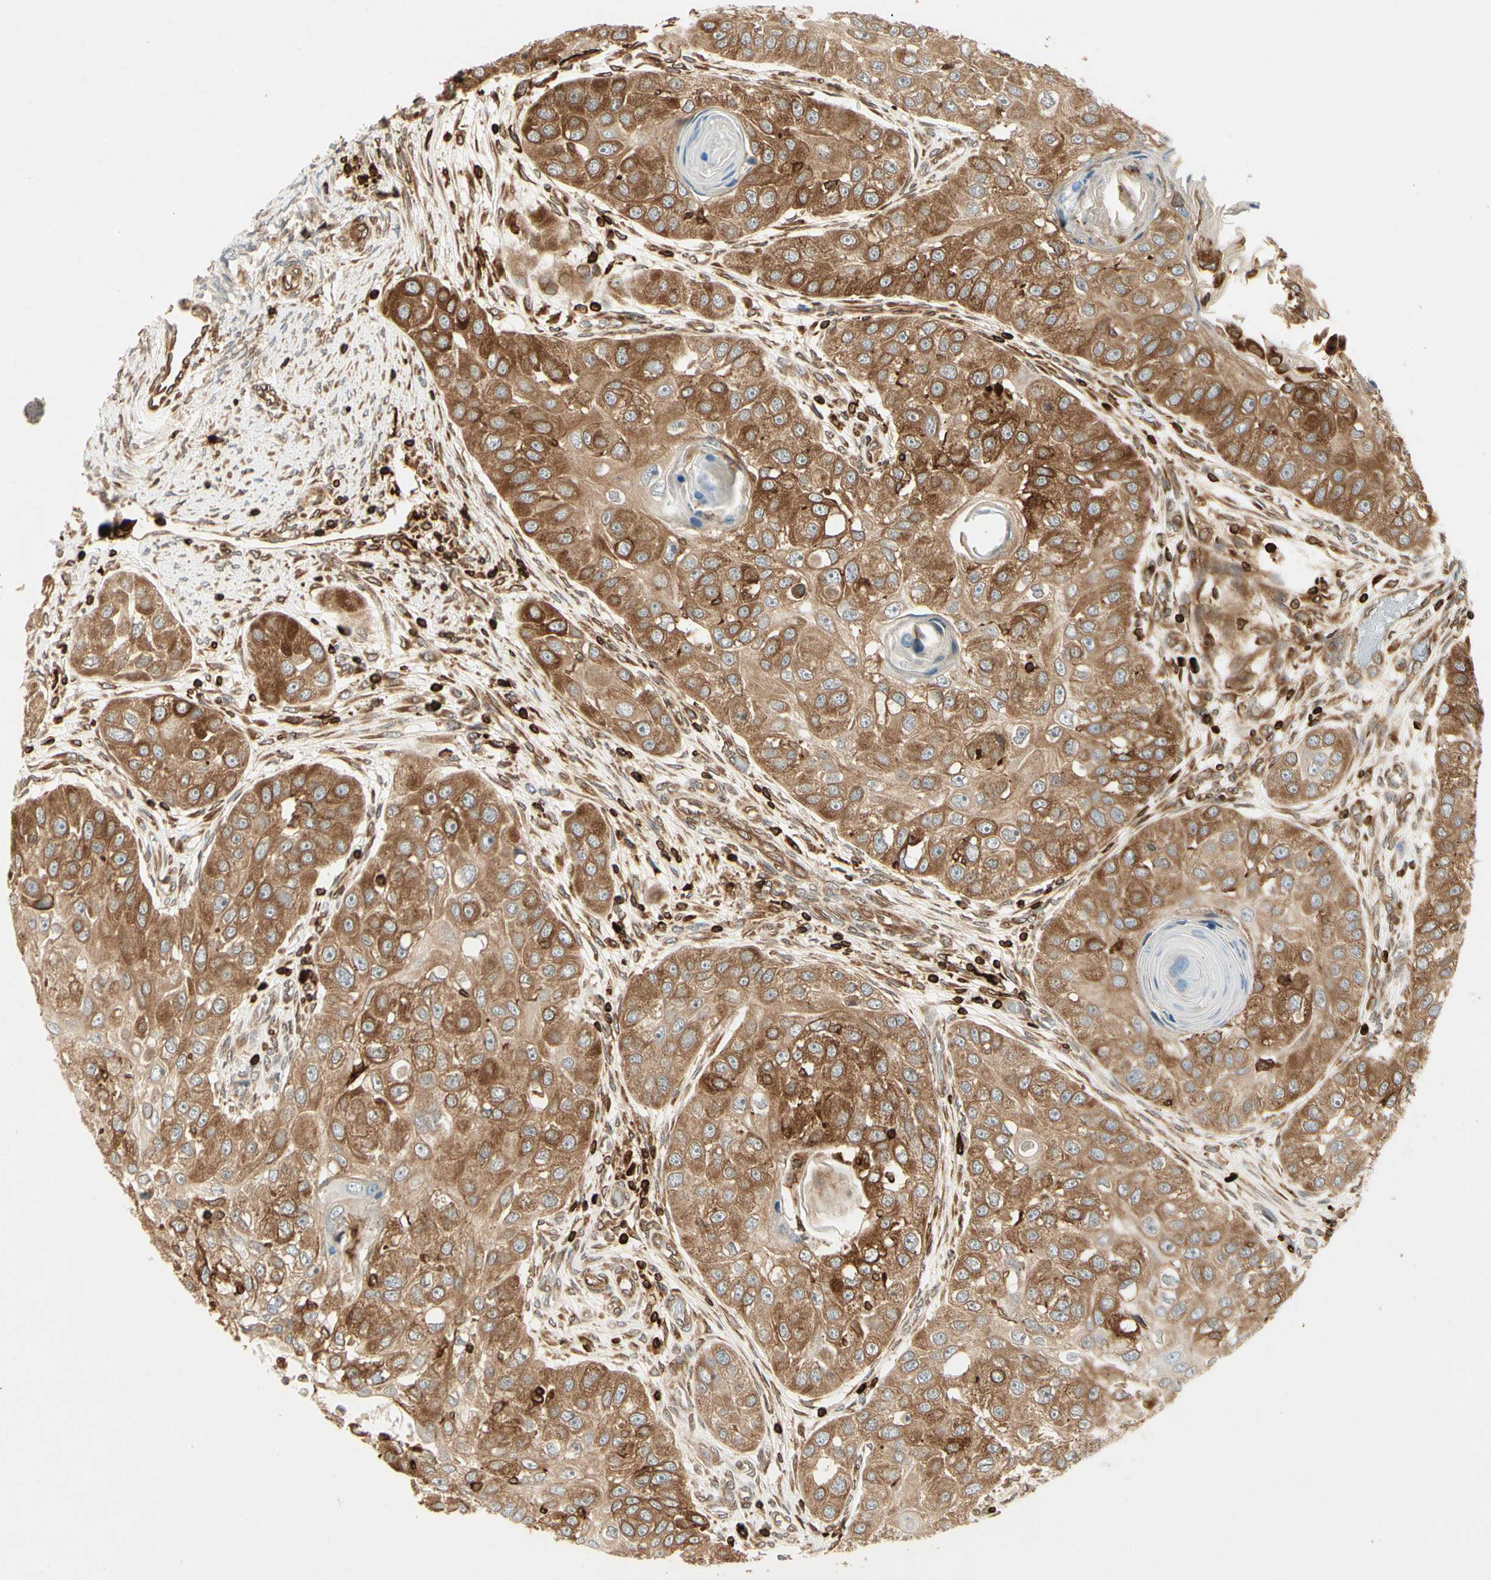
{"staining": {"intensity": "moderate", "quantity": ">75%", "location": "cytoplasmic/membranous"}, "tissue": "head and neck cancer", "cell_type": "Tumor cells", "image_type": "cancer", "snomed": [{"axis": "morphology", "description": "Normal tissue, NOS"}, {"axis": "morphology", "description": "Squamous cell carcinoma, NOS"}, {"axis": "topography", "description": "Skeletal muscle"}, {"axis": "topography", "description": "Head-Neck"}], "caption": "Protein staining of squamous cell carcinoma (head and neck) tissue reveals moderate cytoplasmic/membranous expression in about >75% of tumor cells.", "gene": "TAPBP", "patient": {"sex": "male", "age": 51}}